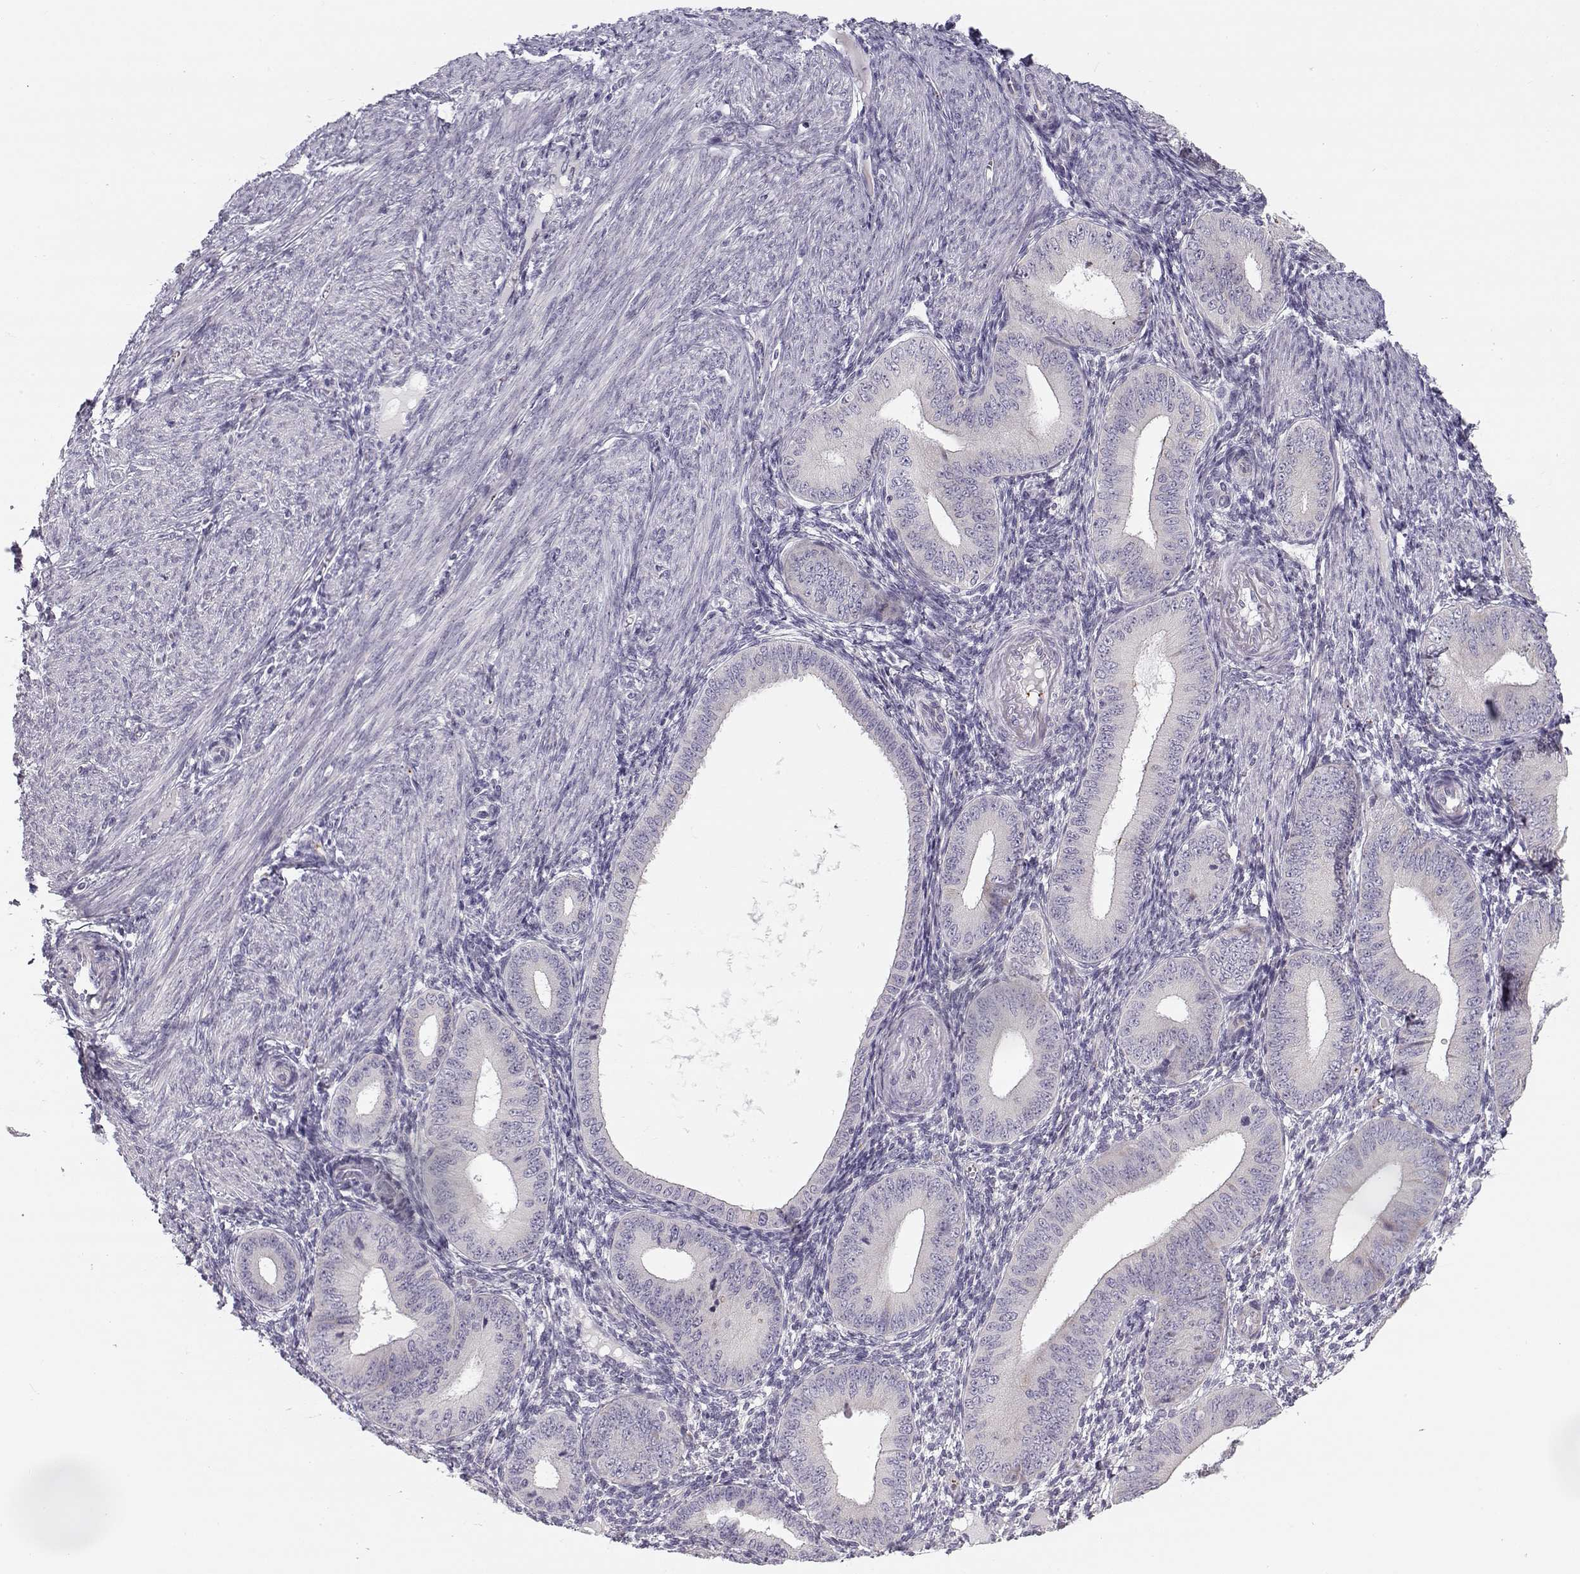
{"staining": {"intensity": "negative", "quantity": "none", "location": "none"}, "tissue": "endometrium", "cell_type": "Cells in endometrial stroma", "image_type": "normal", "snomed": [{"axis": "morphology", "description": "Normal tissue, NOS"}, {"axis": "topography", "description": "Endometrium"}], "caption": "The histopathology image shows no significant positivity in cells in endometrial stroma of endometrium. Brightfield microscopy of immunohistochemistry stained with DAB (3,3'-diaminobenzidine) (brown) and hematoxylin (blue), captured at high magnification.", "gene": "KLF17", "patient": {"sex": "female", "age": 39}}